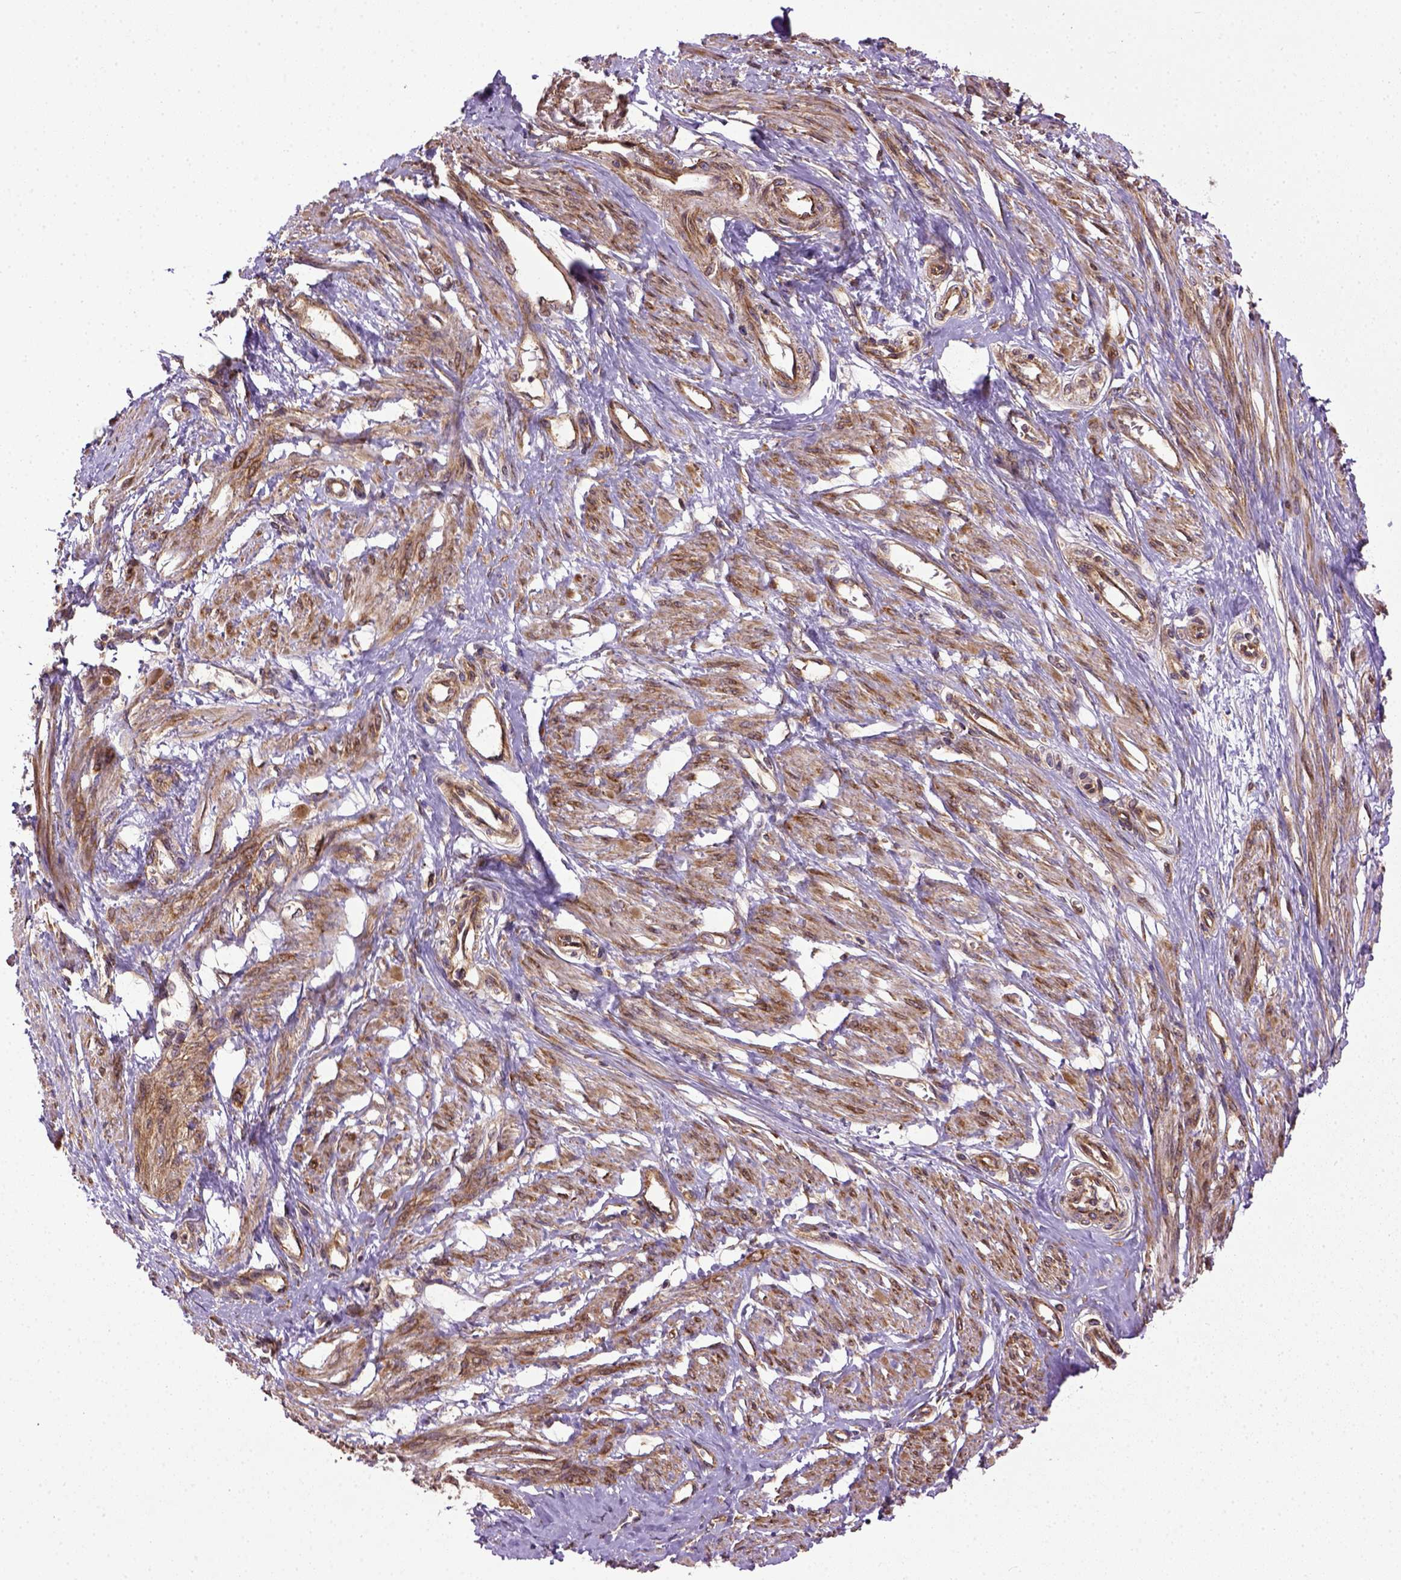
{"staining": {"intensity": "moderate", "quantity": ">75%", "location": "cytoplasmic/membranous"}, "tissue": "smooth muscle", "cell_type": "Smooth muscle cells", "image_type": "normal", "snomed": [{"axis": "morphology", "description": "Normal tissue, NOS"}, {"axis": "topography", "description": "Smooth muscle"}, {"axis": "topography", "description": "Uterus"}], "caption": "An immunohistochemistry photomicrograph of normal tissue is shown. Protein staining in brown labels moderate cytoplasmic/membranous positivity in smooth muscle within smooth muscle cells. Using DAB (brown) and hematoxylin (blue) stains, captured at high magnification using brightfield microscopy.", "gene": "CAPRIN1", "patient": {"sex": "female", "age": 39}}